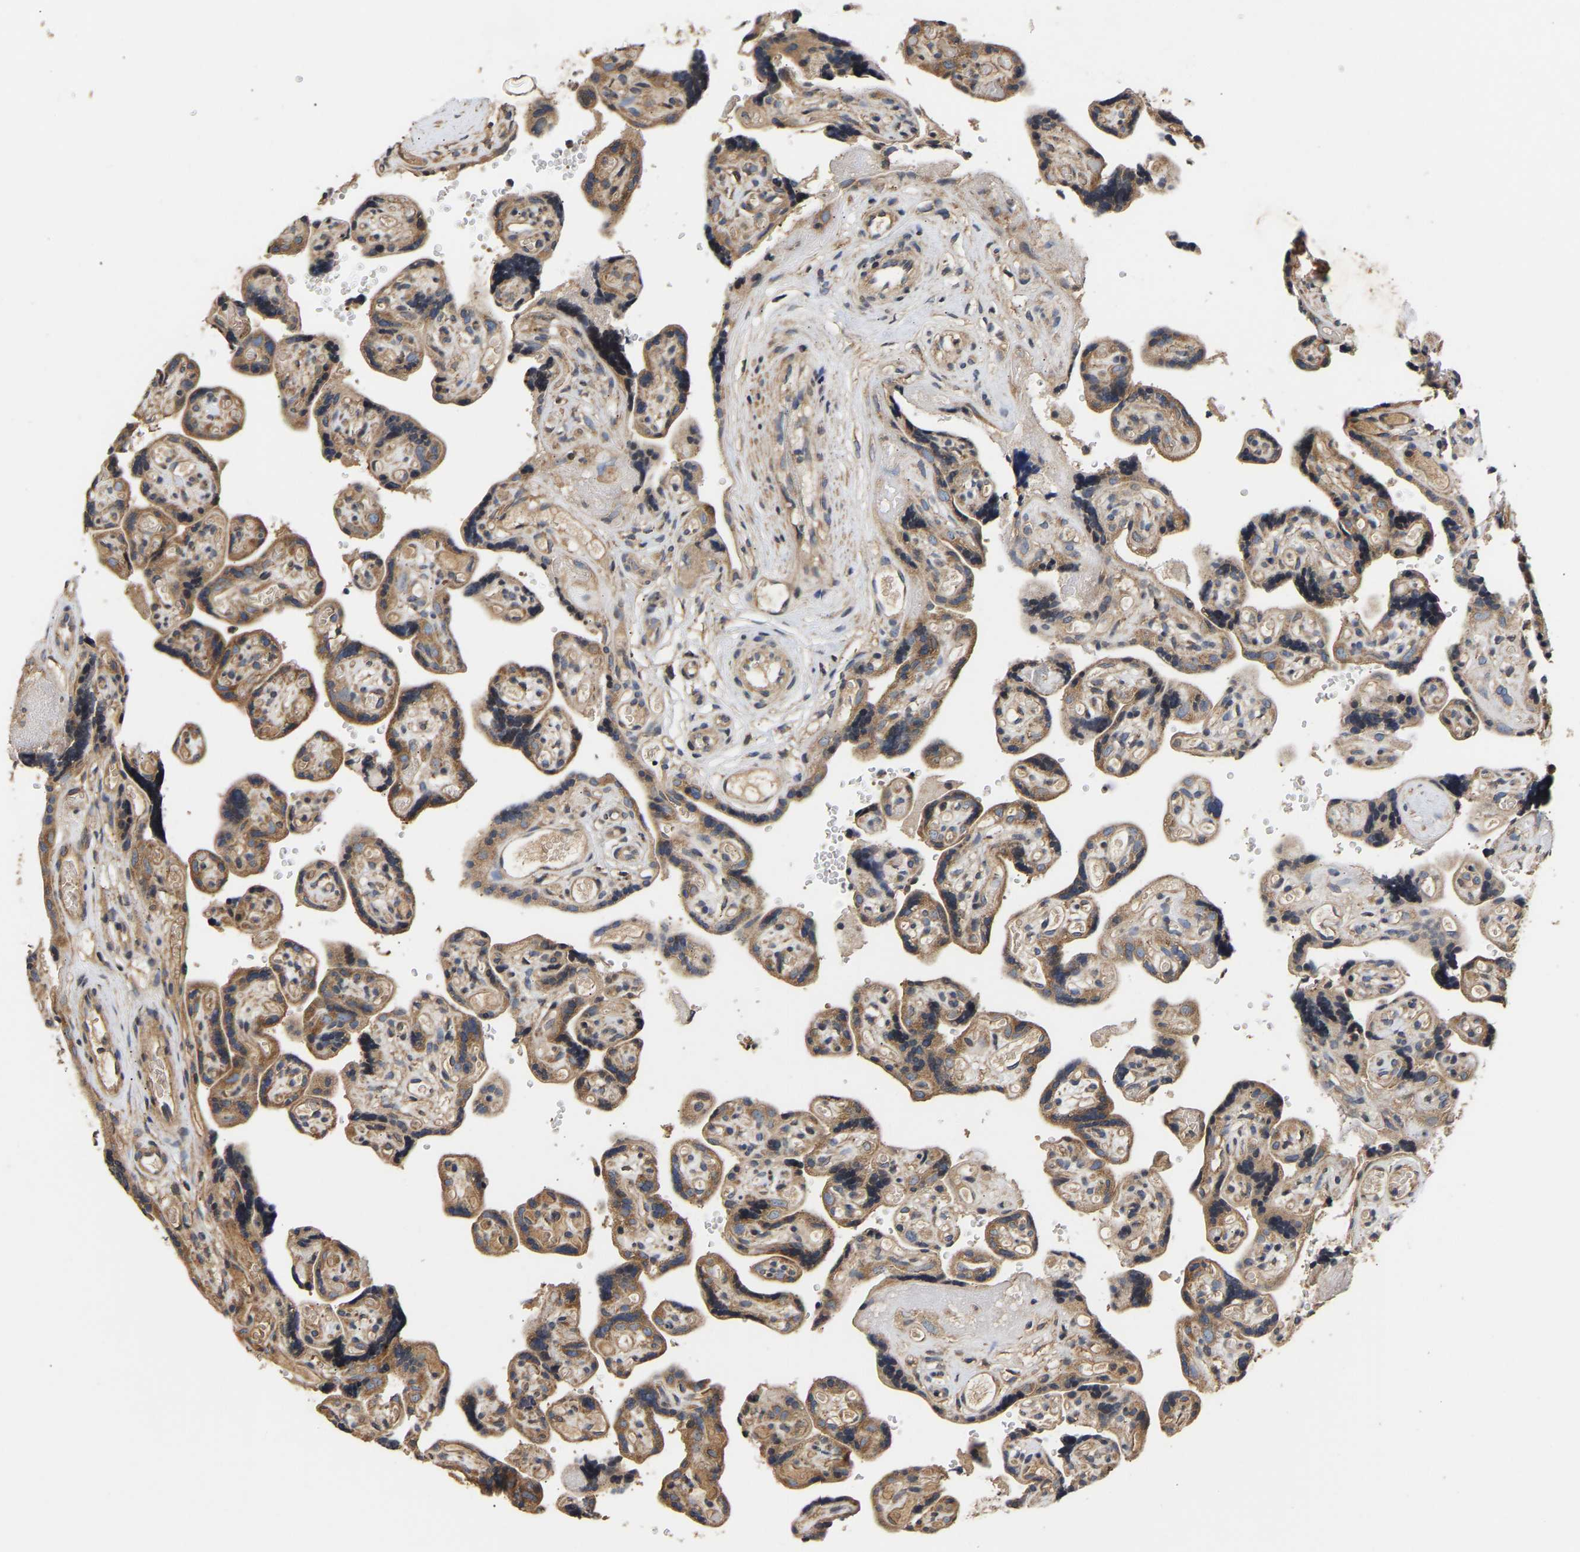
{"staining": {"intensity": "moderate", "quantity": ">75%", "location": "cytoplasmic/membranous"}, "tissue": "placenta", "cell_type": "Decidual cells", "image_type": "normal", "snomed": [{"axis": "morphology", "description": "Normal tissue, NOS"}, {"axis": "topography", "description": "Placenta"}], "caption": "Human placenta stained for a protein (brown) exhibits moderate cytoplasmic/membranous positive staining in about >75% of decidual cells.", "gene": "AIMP2", "patient": {"sex": "female", "age": 30}}